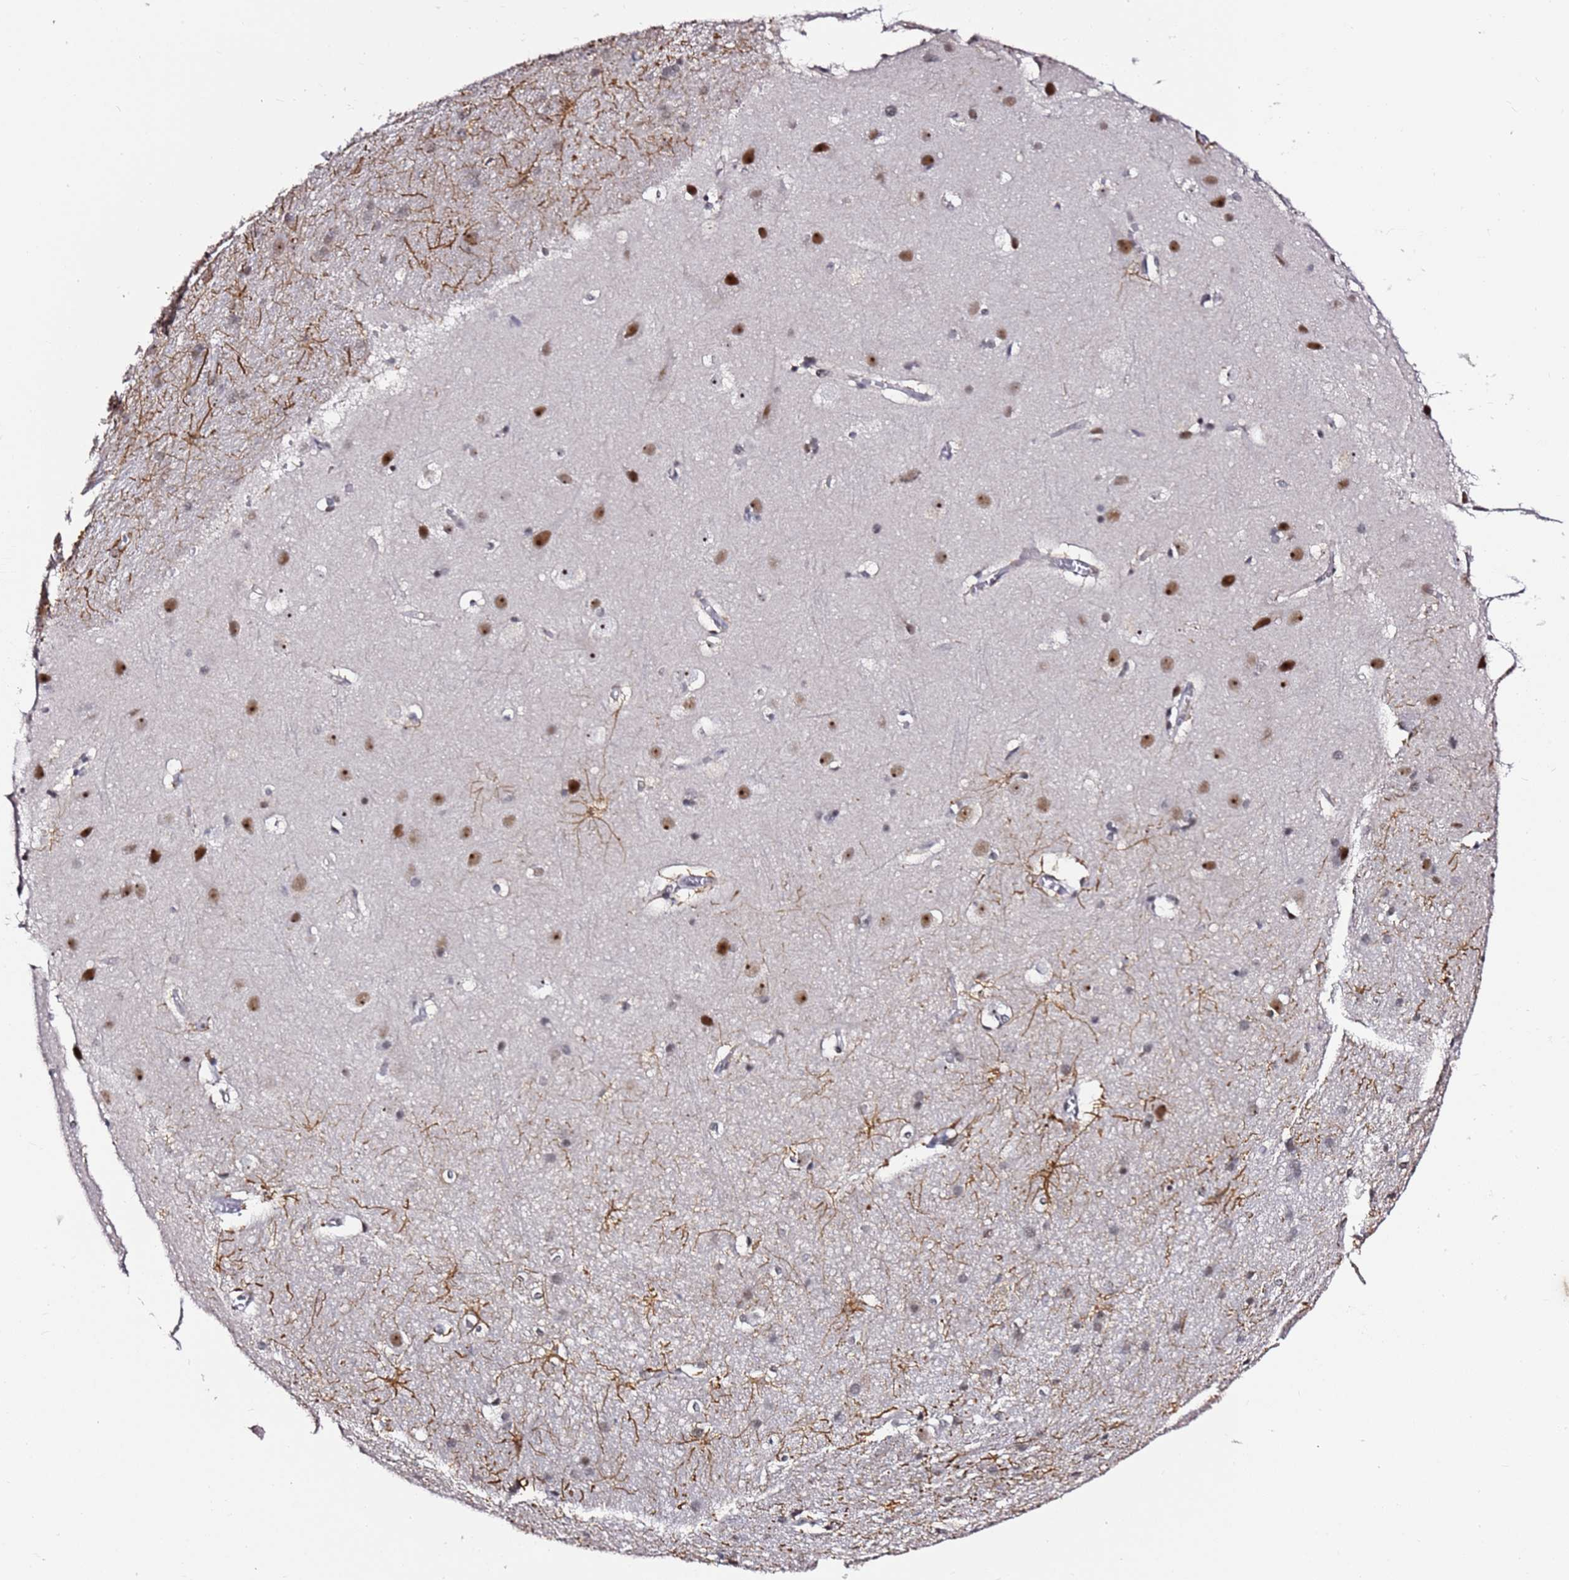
{"staining": {"intensity": "negative", "quantity": "none", "location": "none"}, "tissue": "cerebral cortex", "cell_type": "Endothelial cells", "image_type": "normal", "snomed": [{"axis": "morphology", "description": "Normal tissue, NOS"}, {"axis": "topography", "description": "Cerebral cortex"}], "caption": "Endothelial cells are negative for brown protein staining in benign cerebral cortex. Brightfield microscopy of IHC stained with DAB (3,3'-diaminobenzidine) (brown) and hematoxylin (blue), captured at high magnification.", "gene": "FCF1", "patient": {"sex": "male", "age": 54}}